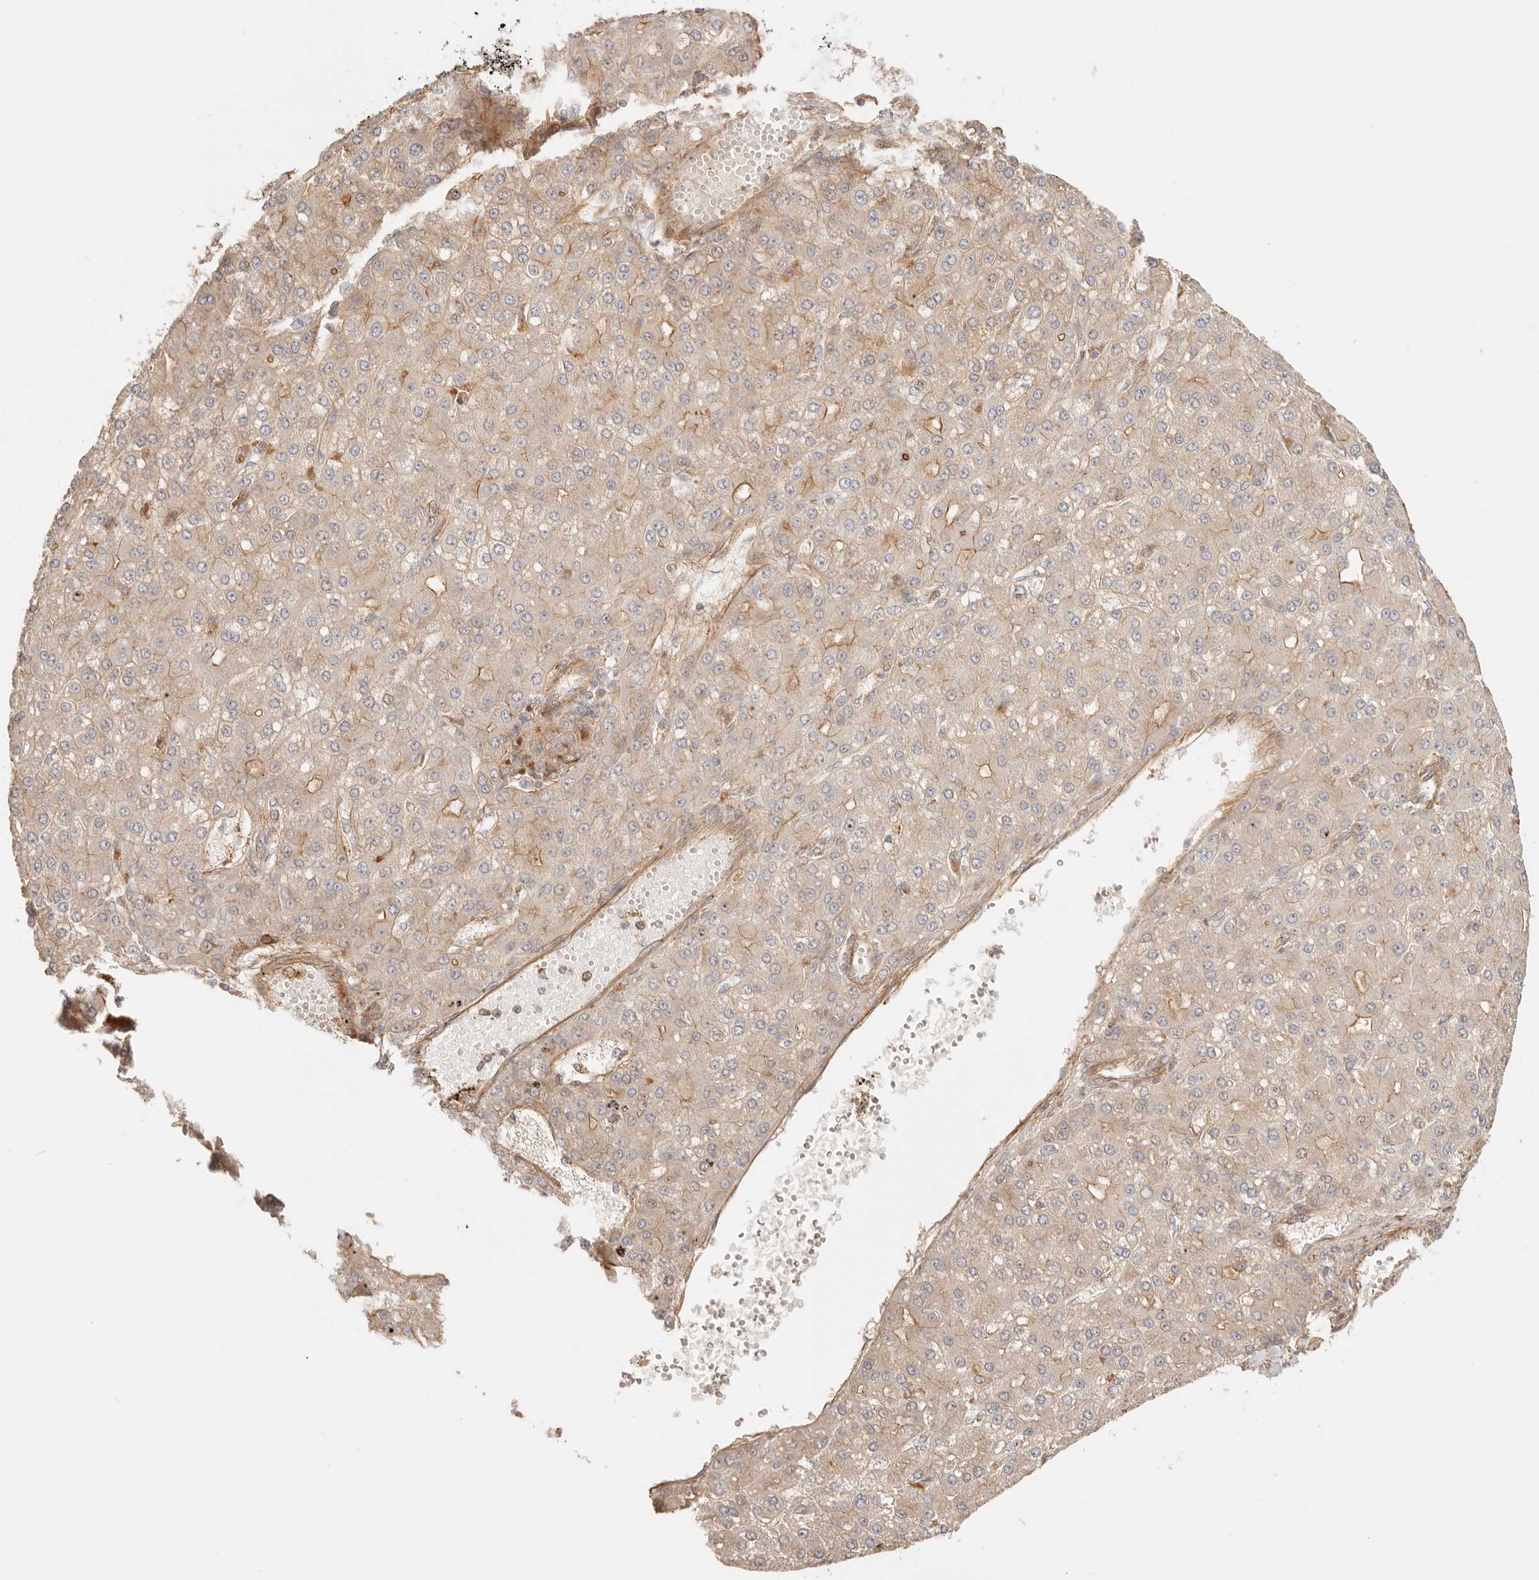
{"staining": {"intensity": "moderate", "quantity": "25%-75%", "location": "cytoplasmic/membranous"}, "tissue": "liver cancer", "cell_type": "Tumor cells", "image_type": "cancer", "snomed": [{"axis": "morphology", "description": "Carcinoma, Hepatocellular, NOS"}, {"axis": "topography", "description": "Liver"}], "caption": "A brown stain highlights moderate cytoplasmic/membranous staining of a protein in hepatocellular carcinoma (liver) tumor cells. (Stains: DAB (3,3'-diaminobenzidine) in brown, nuclei in blue, Microscopy: brightfield microscopy at high magnification).", "gene": "IL1R2", "patient": {"sex": "male", "age": 67}}